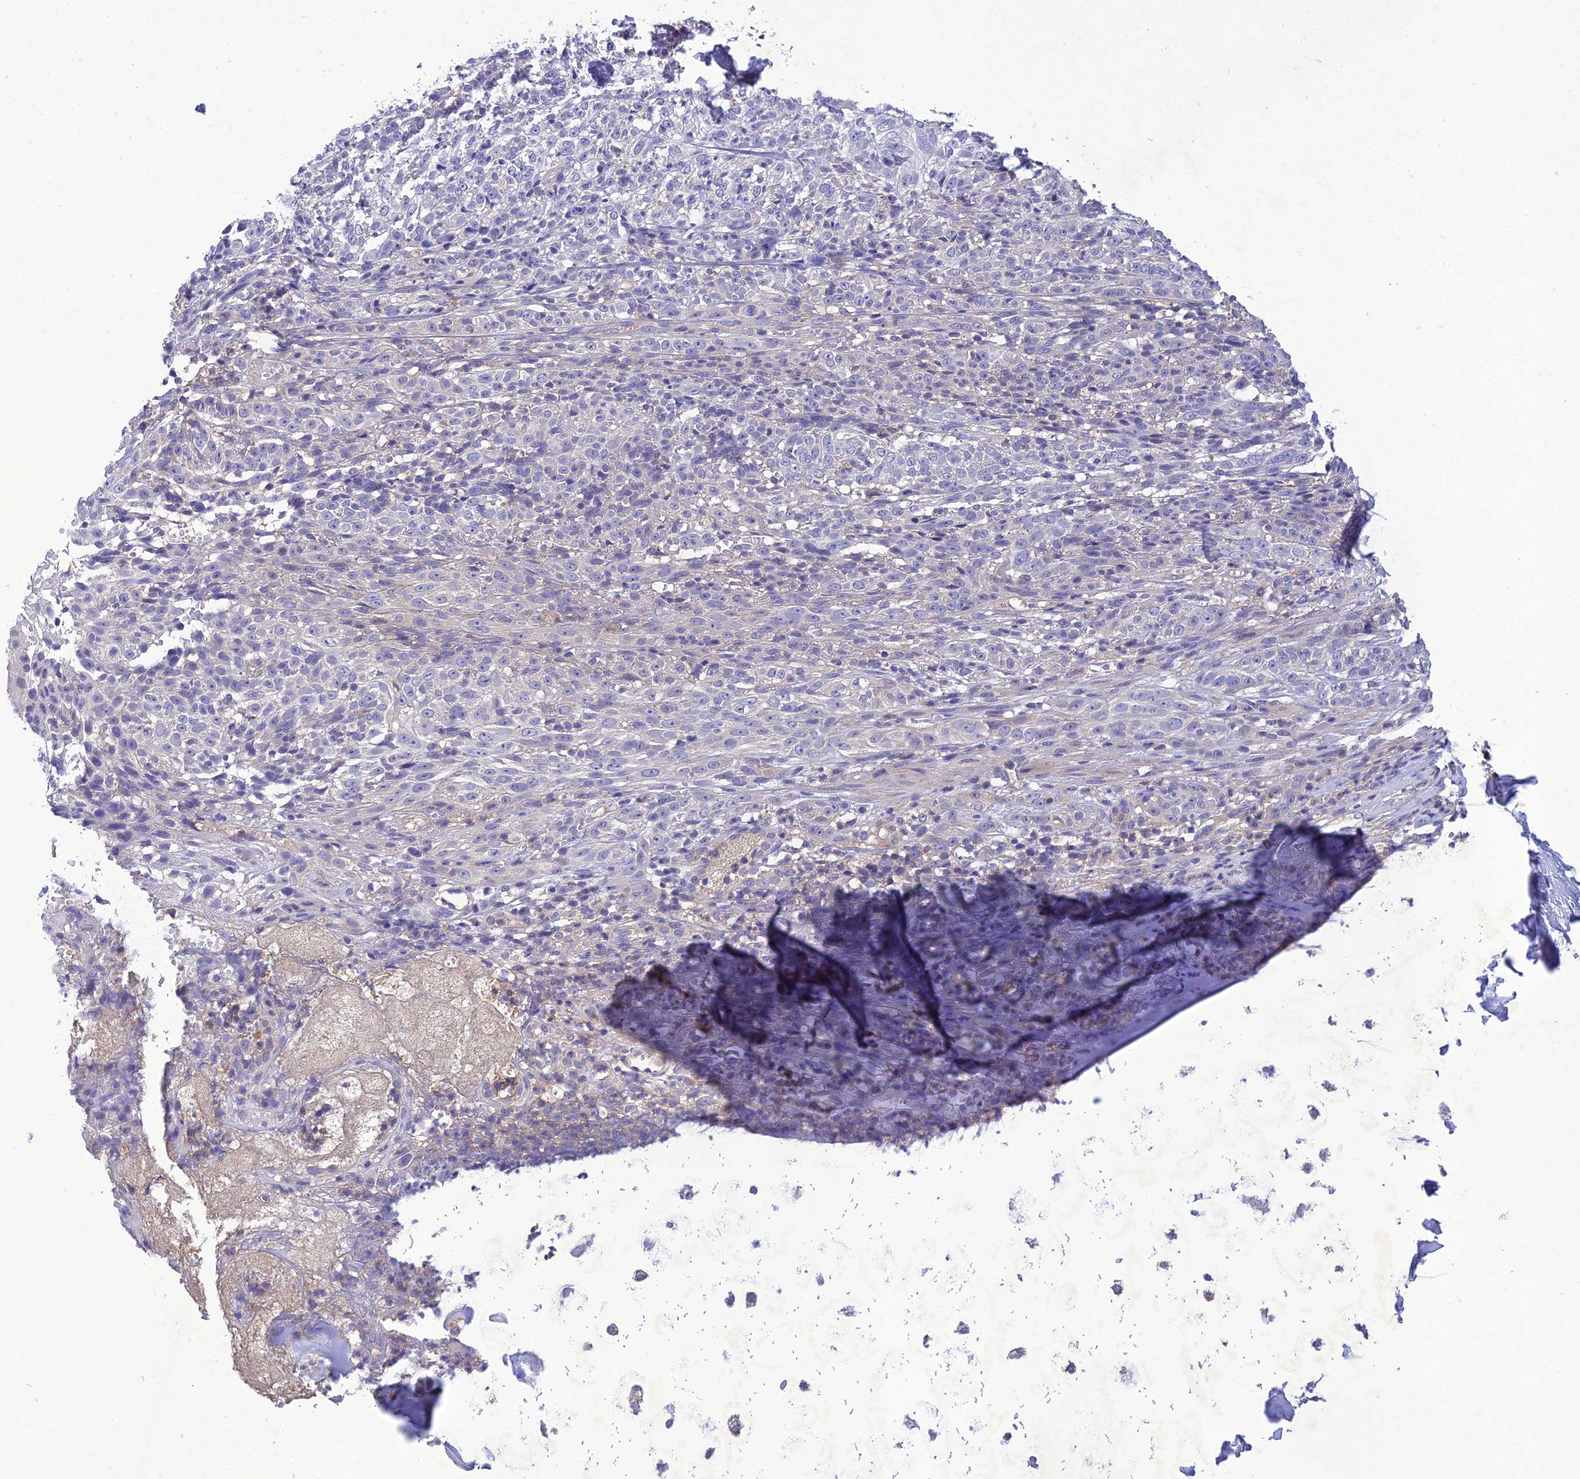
{"staining": {"intensity": "negative", "quantity": "none", "location": "none"}, "tissue": "adipose tissue", "cell_type": "Adipocytes", "image_type": "normal", "snomed": [{"axis": "morphology", "description": "Normal tissue, NOS"}, {"axis": "morphology", "description": "Basal cell carcinoma"}, {"axis": "topography", "description": "Cartilage tissue"}, {"axis": "topography", "description": "Nasopharynx"}, {"axis": "topography", "description": "Oral tissue"}], "caption": "This is an immunohistochemistry photomicrograph of normal adipose tissue. There is no positivity in adipocytes.", "gene": "SNX24", "patient": {"sex": "female", "age": 77}}